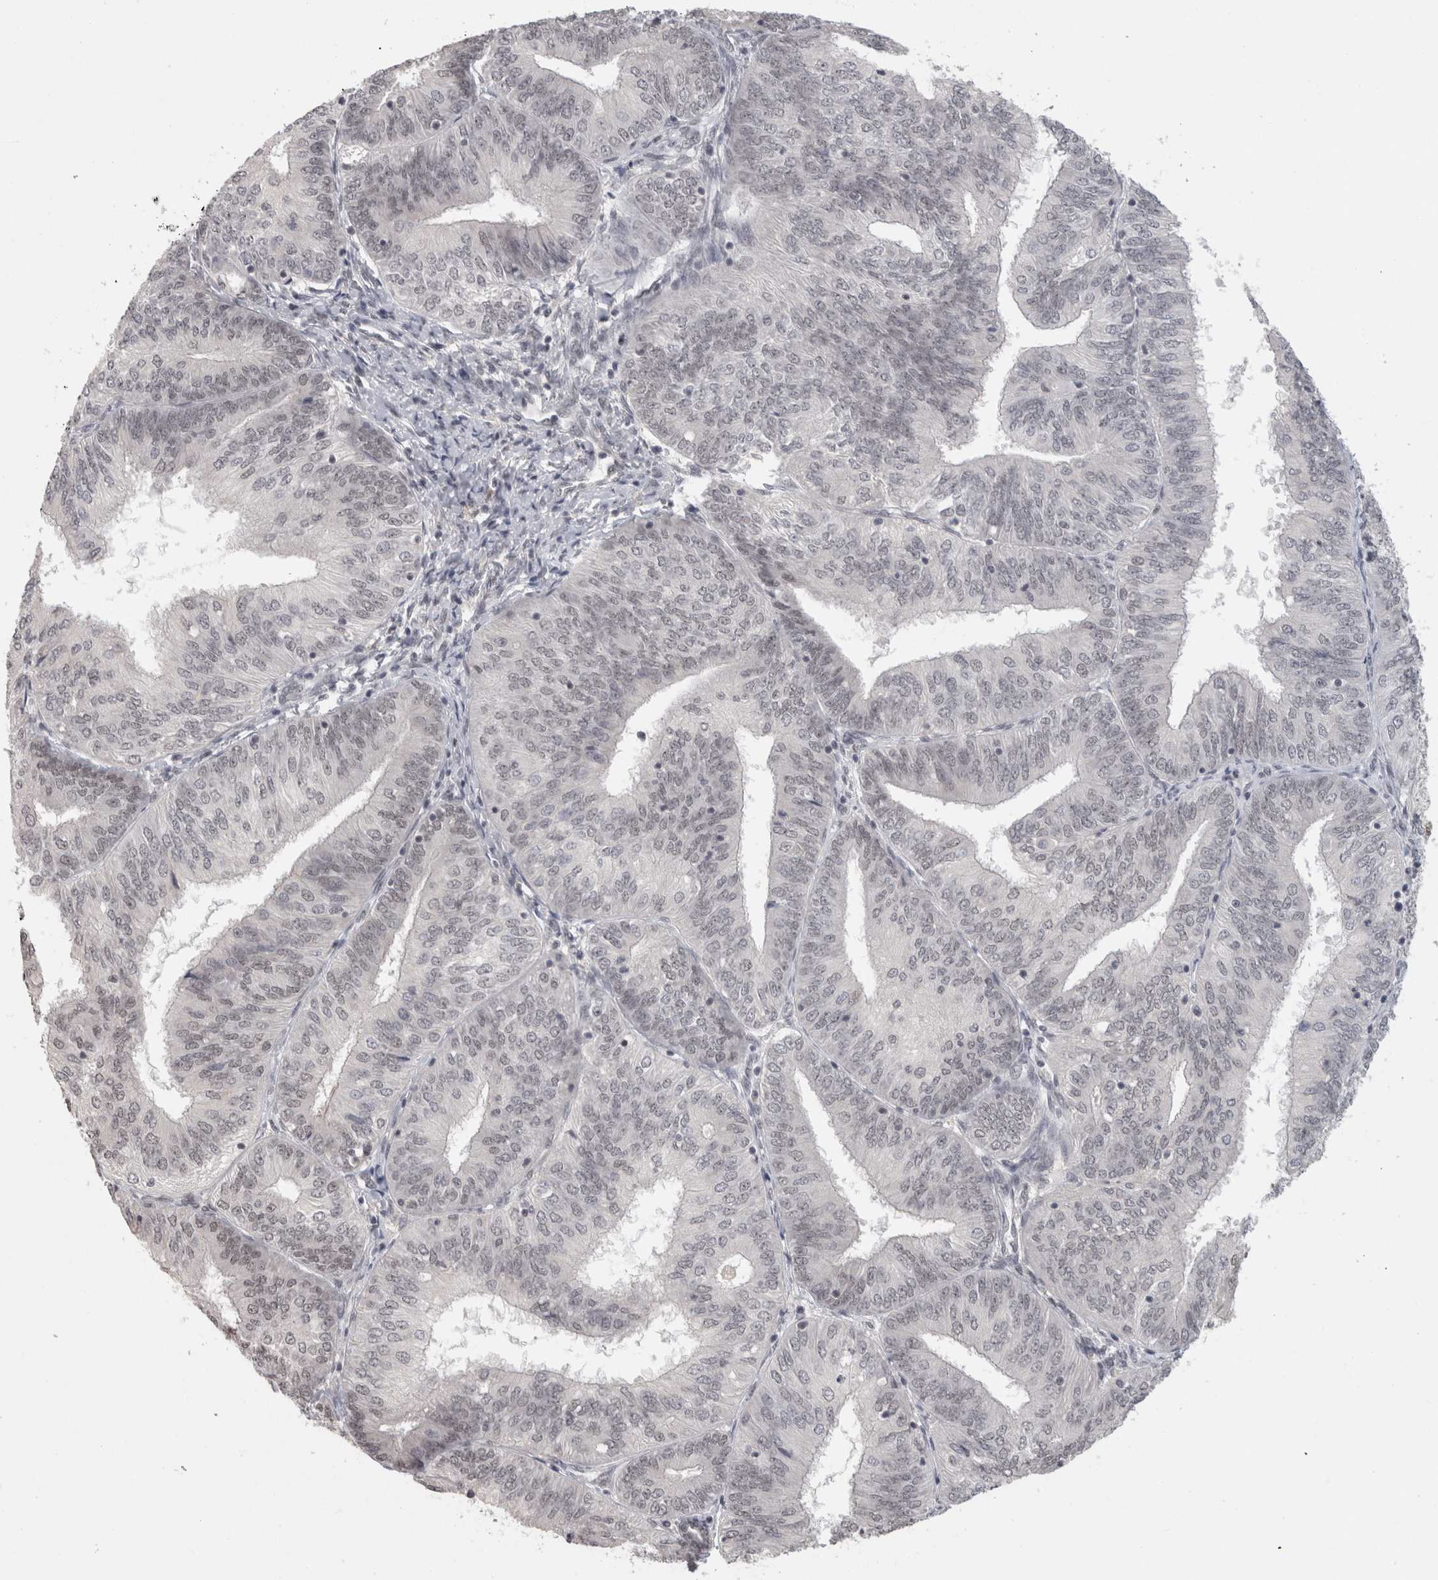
{"staining": {"intensity": "weak", "quantity": "25%-75%", "location": "nuclear"}, "tissue": "endometrial cancer", "cell_type": "Tumor cells", "image_type": "cancer", "snomed": [{"axis": "morphology", "description": "Adenocarcinoma, NOS"}, {"axis": "topography", "description": "Endometrium"}], "caption": "Protein analysis of adenocarcinoma (endometrial) tissue demonstrates weak nuclear staining in about 25%-75% of tumor cells. (Stains: DAB (3,3'-diaminobenzidine) in brown, nuclei in blue, Microscopy: brightfield microscopy at high magnification).", "gene": "ZNF830", "patient": {"sex": "female", "age": 58}}